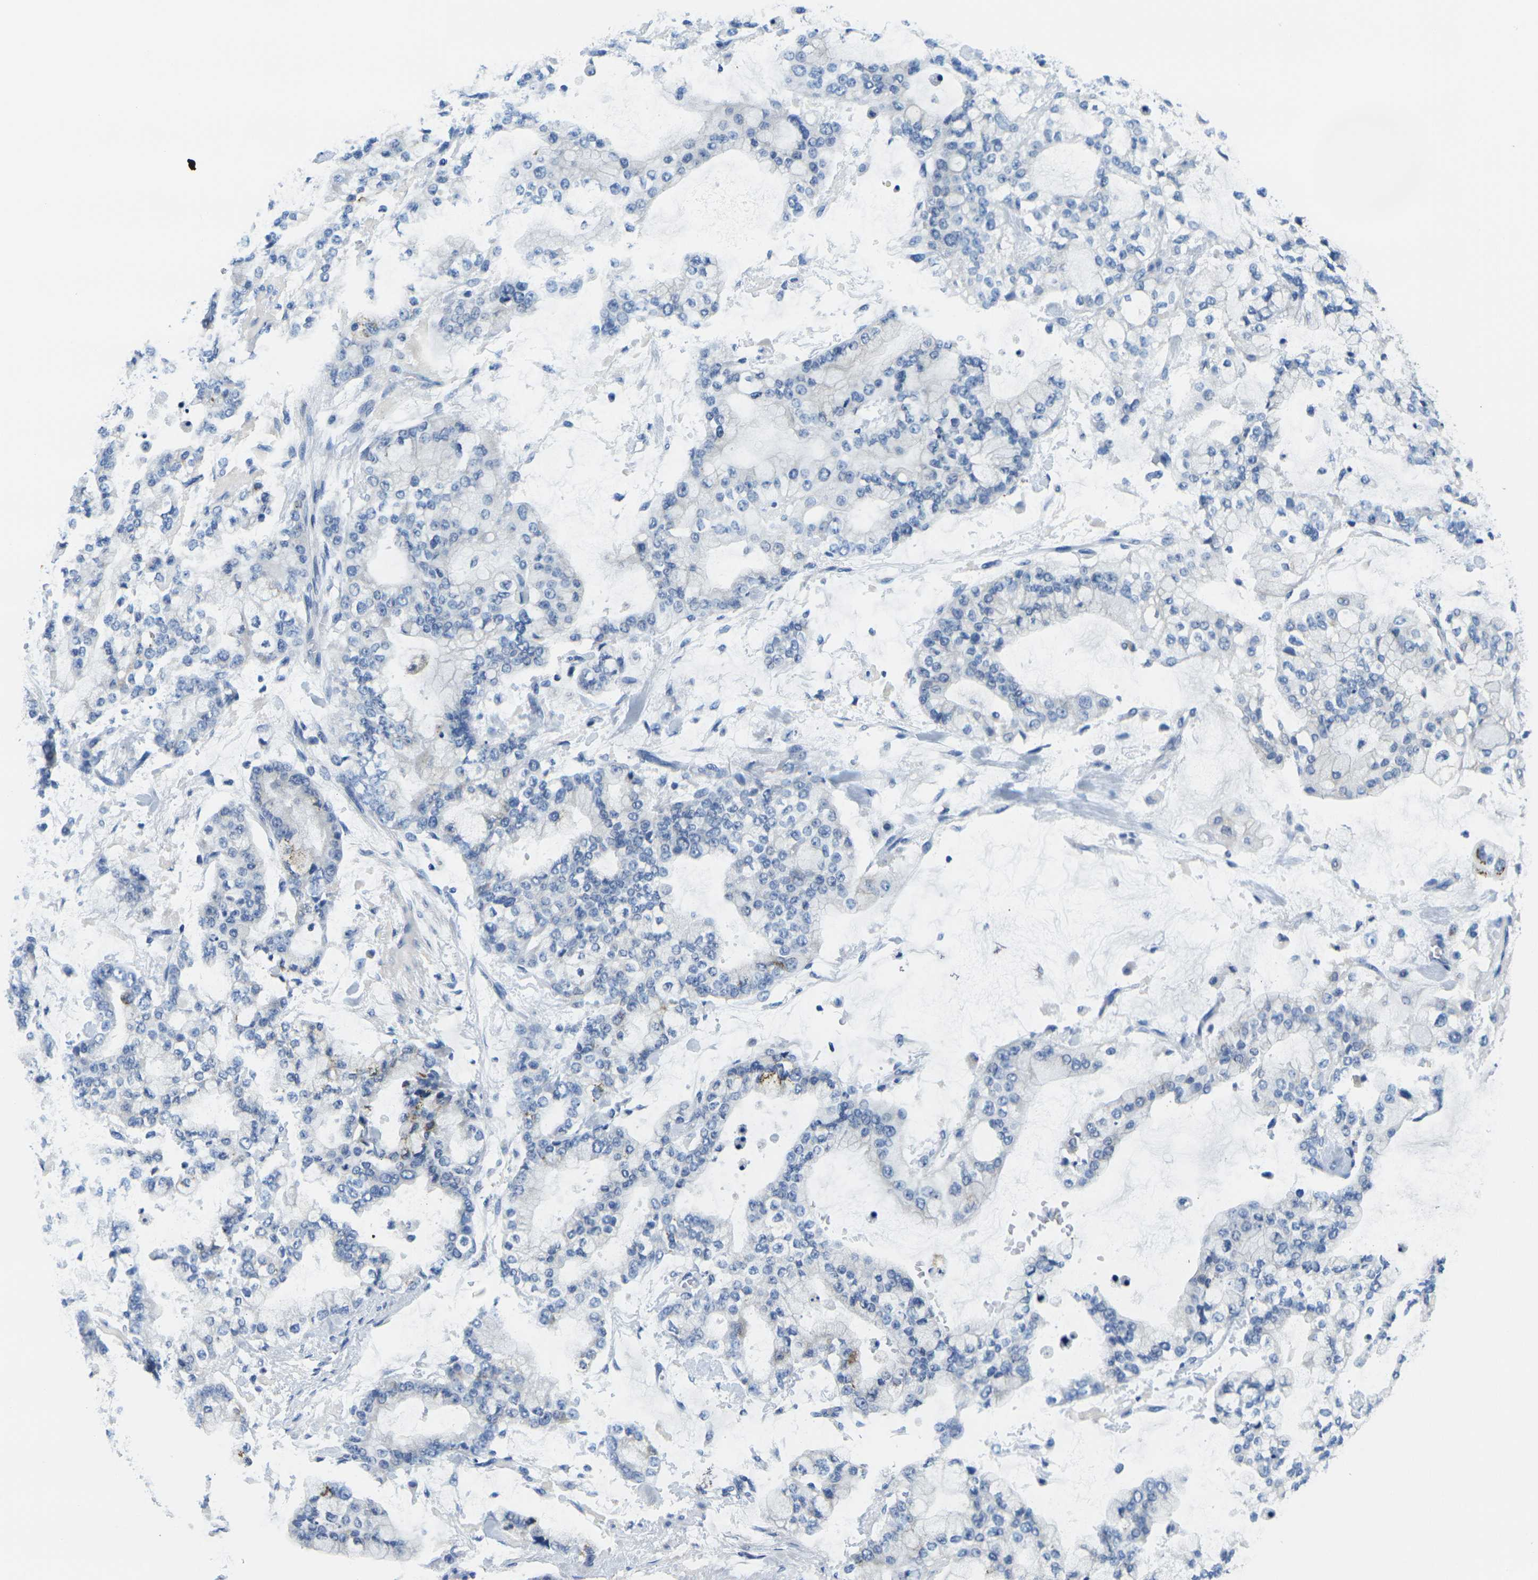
{"staining": {"intensity": "negative", "quantity": "none", "location": "none"}, "tissue": "stomach cancer", "cell_type": "Tumor cells", "image_type": "cancer", "snomed": [{"axis": "morphology", "description": "Normal tissue, NOS"}, {"axis": "morphology", "description": "Adenocarcinoma, NOS"}, {"axis": "topography", "description": "Stomach, upper"}, {"axis": "topography", "description": "Stomach"}], "caption": "High power microscopy histopathology image of an immunohistochemistry photomicrograph of adenocarcinoma (stomach), revealing no significant positivity in tumor cells.", "gene": "FAM3D", "patient": {"sex": "male", "age": 76}}